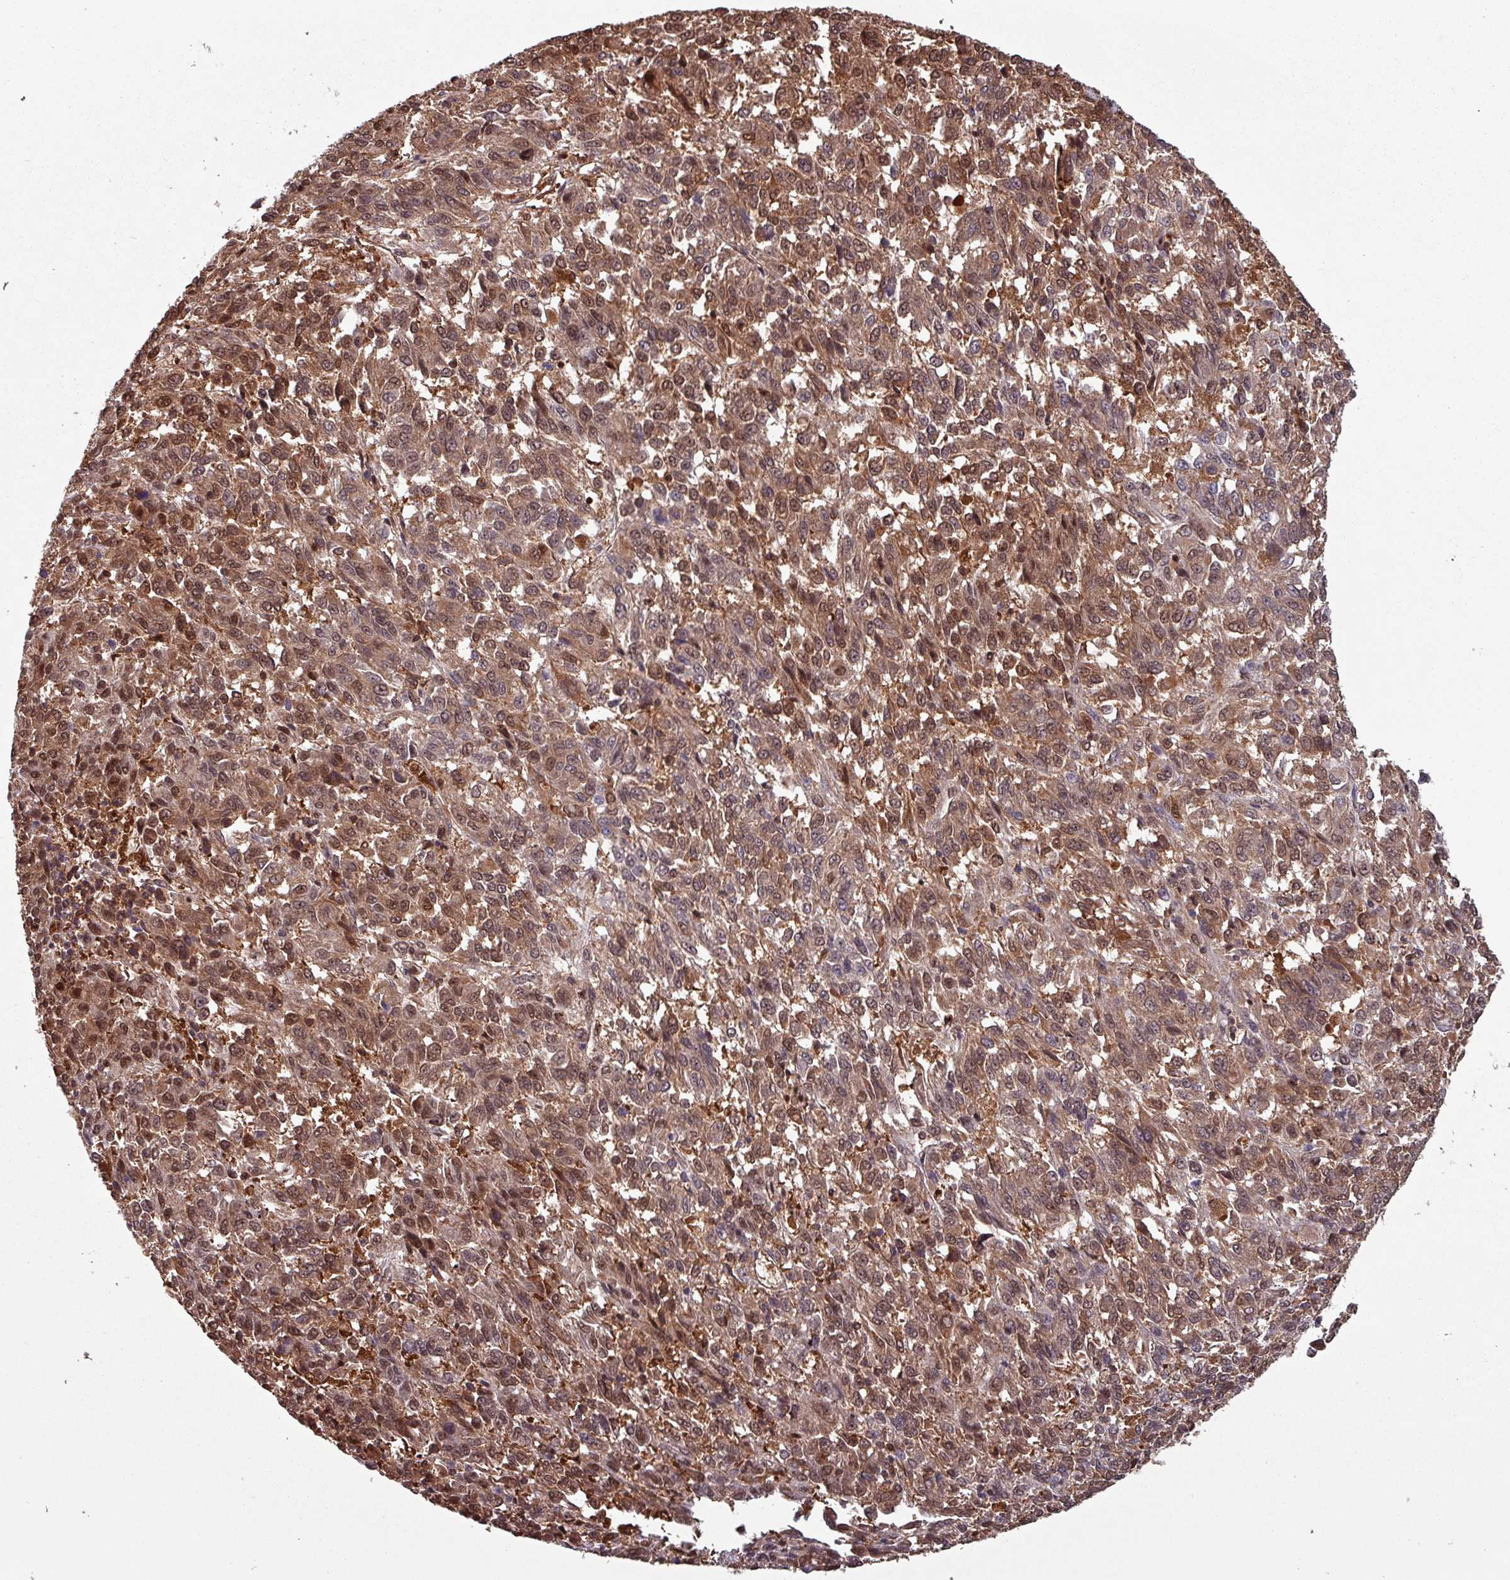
{"staining": {"intensity": "moderate", "quantity": ">75%", "location": "cytoplasmic/membranous,nuclear"}, "tissue": "melanoma", "cell_type": "Tumor cells", "image_type": "cancer", "snomed": [{"axis": "morphology", "description": "Malignant melanoma, Metastatic site"}, {"axis": "topography", "description": "Lung"}], "caption": "High-magnification brightfield microscopy of malignant melanoma (metastatic site) stained with DAB (brown) and counterstained with hematoxylin (blue). tumor cells exhibit moderate cytoplasmic/membranous and nuclear expression is seen in about>75% of cells.", "gene": "PSMB8", "patient": {"sex": "male", "age": 64}}